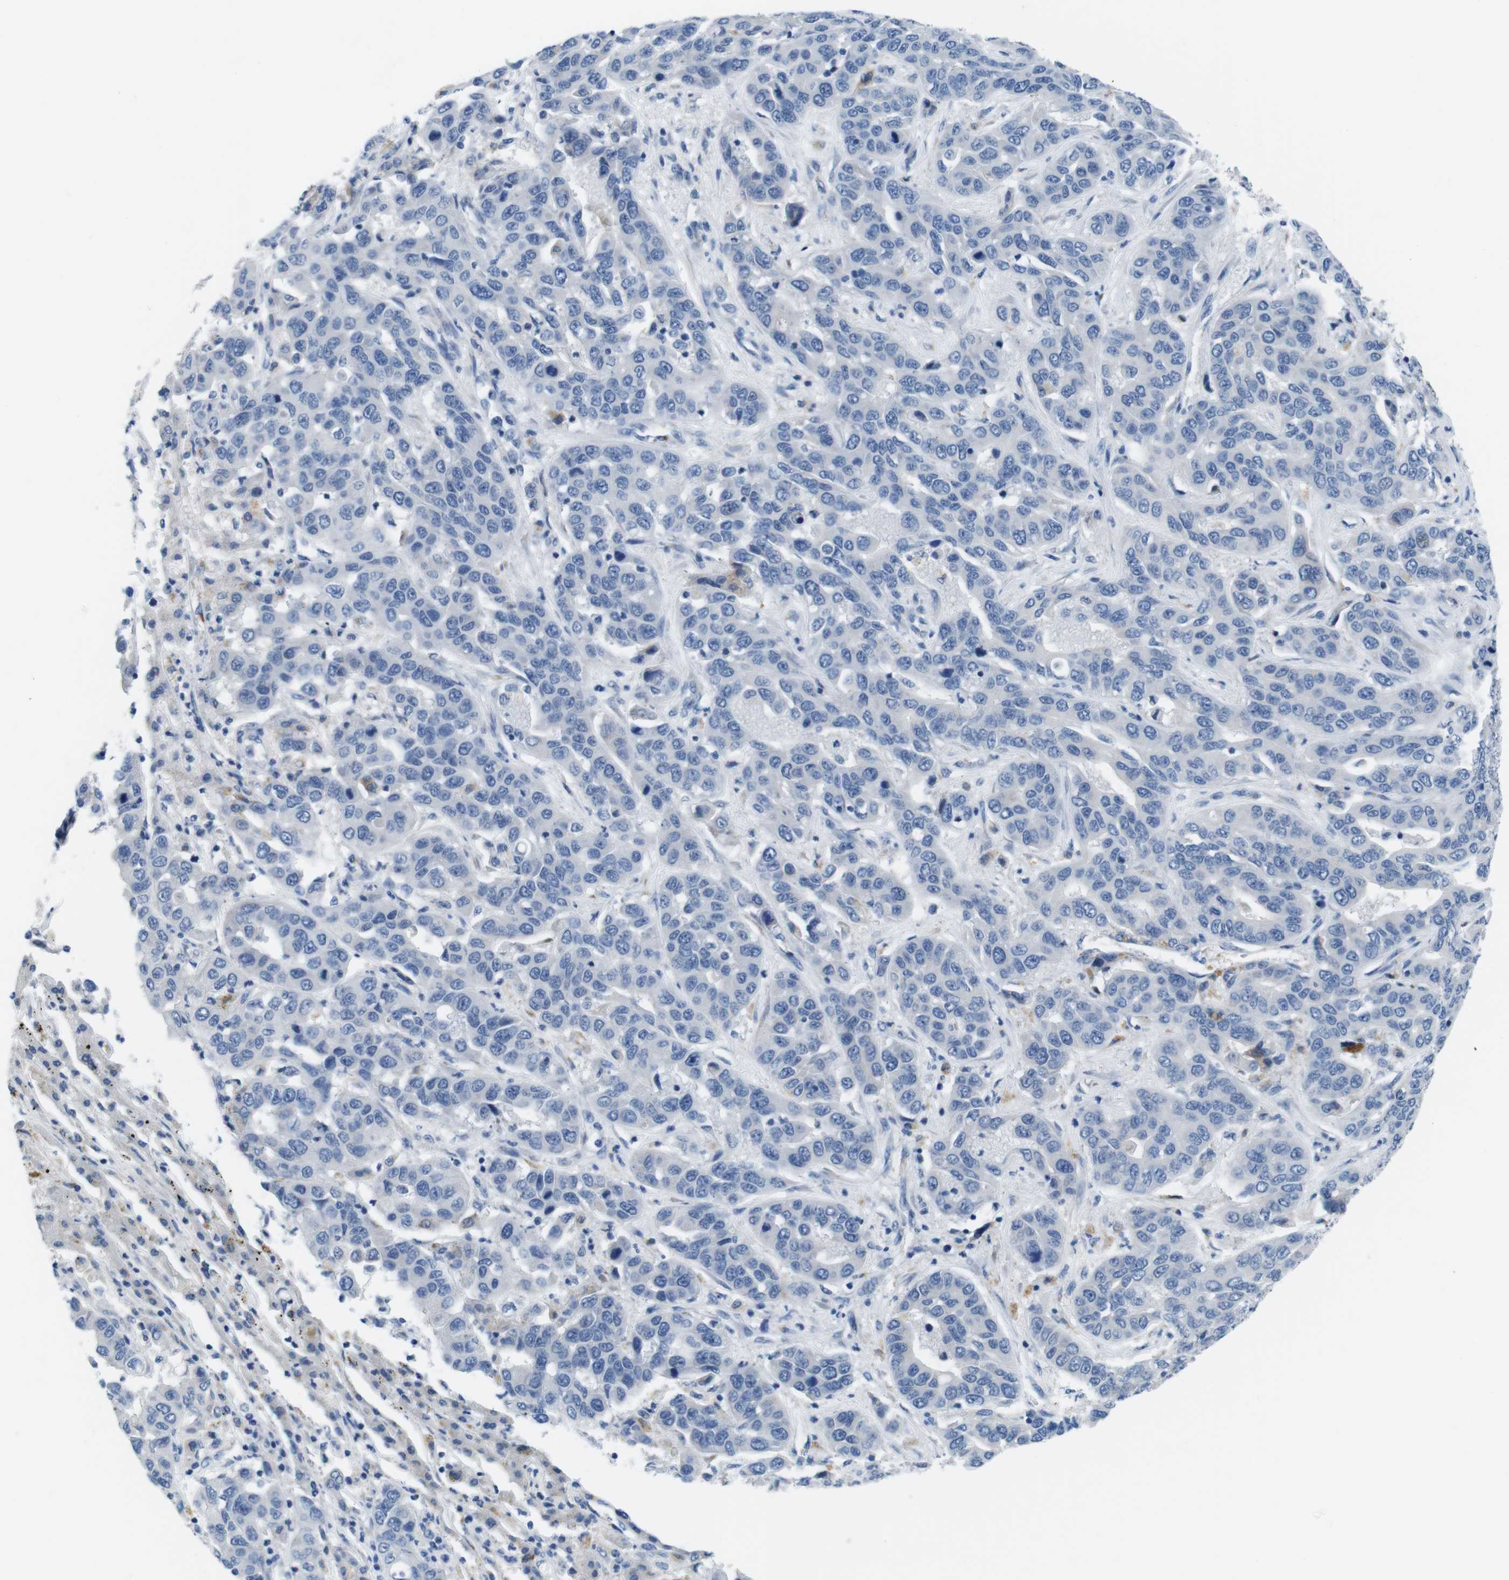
{"staining": {"intensity": "negative", "quantity": "none", "location": "none"}, "tissue": "liver cancer", "cell_type": "Tumor cells", "image_type": "cancer", "snomed": [{"axis": "morphology", "description": "Cholangiocarcinoma"}, {"axis": "topography", "description": "Liver"}], "caption": "DAB (3,3'-diaminobenzidine) immunohistochemical staining of human liver cholangiocarcinoma displays no significant staining in tumor cells.", "gene": "GOLGA2", "patient": {"sex": "female", "age": 52}}